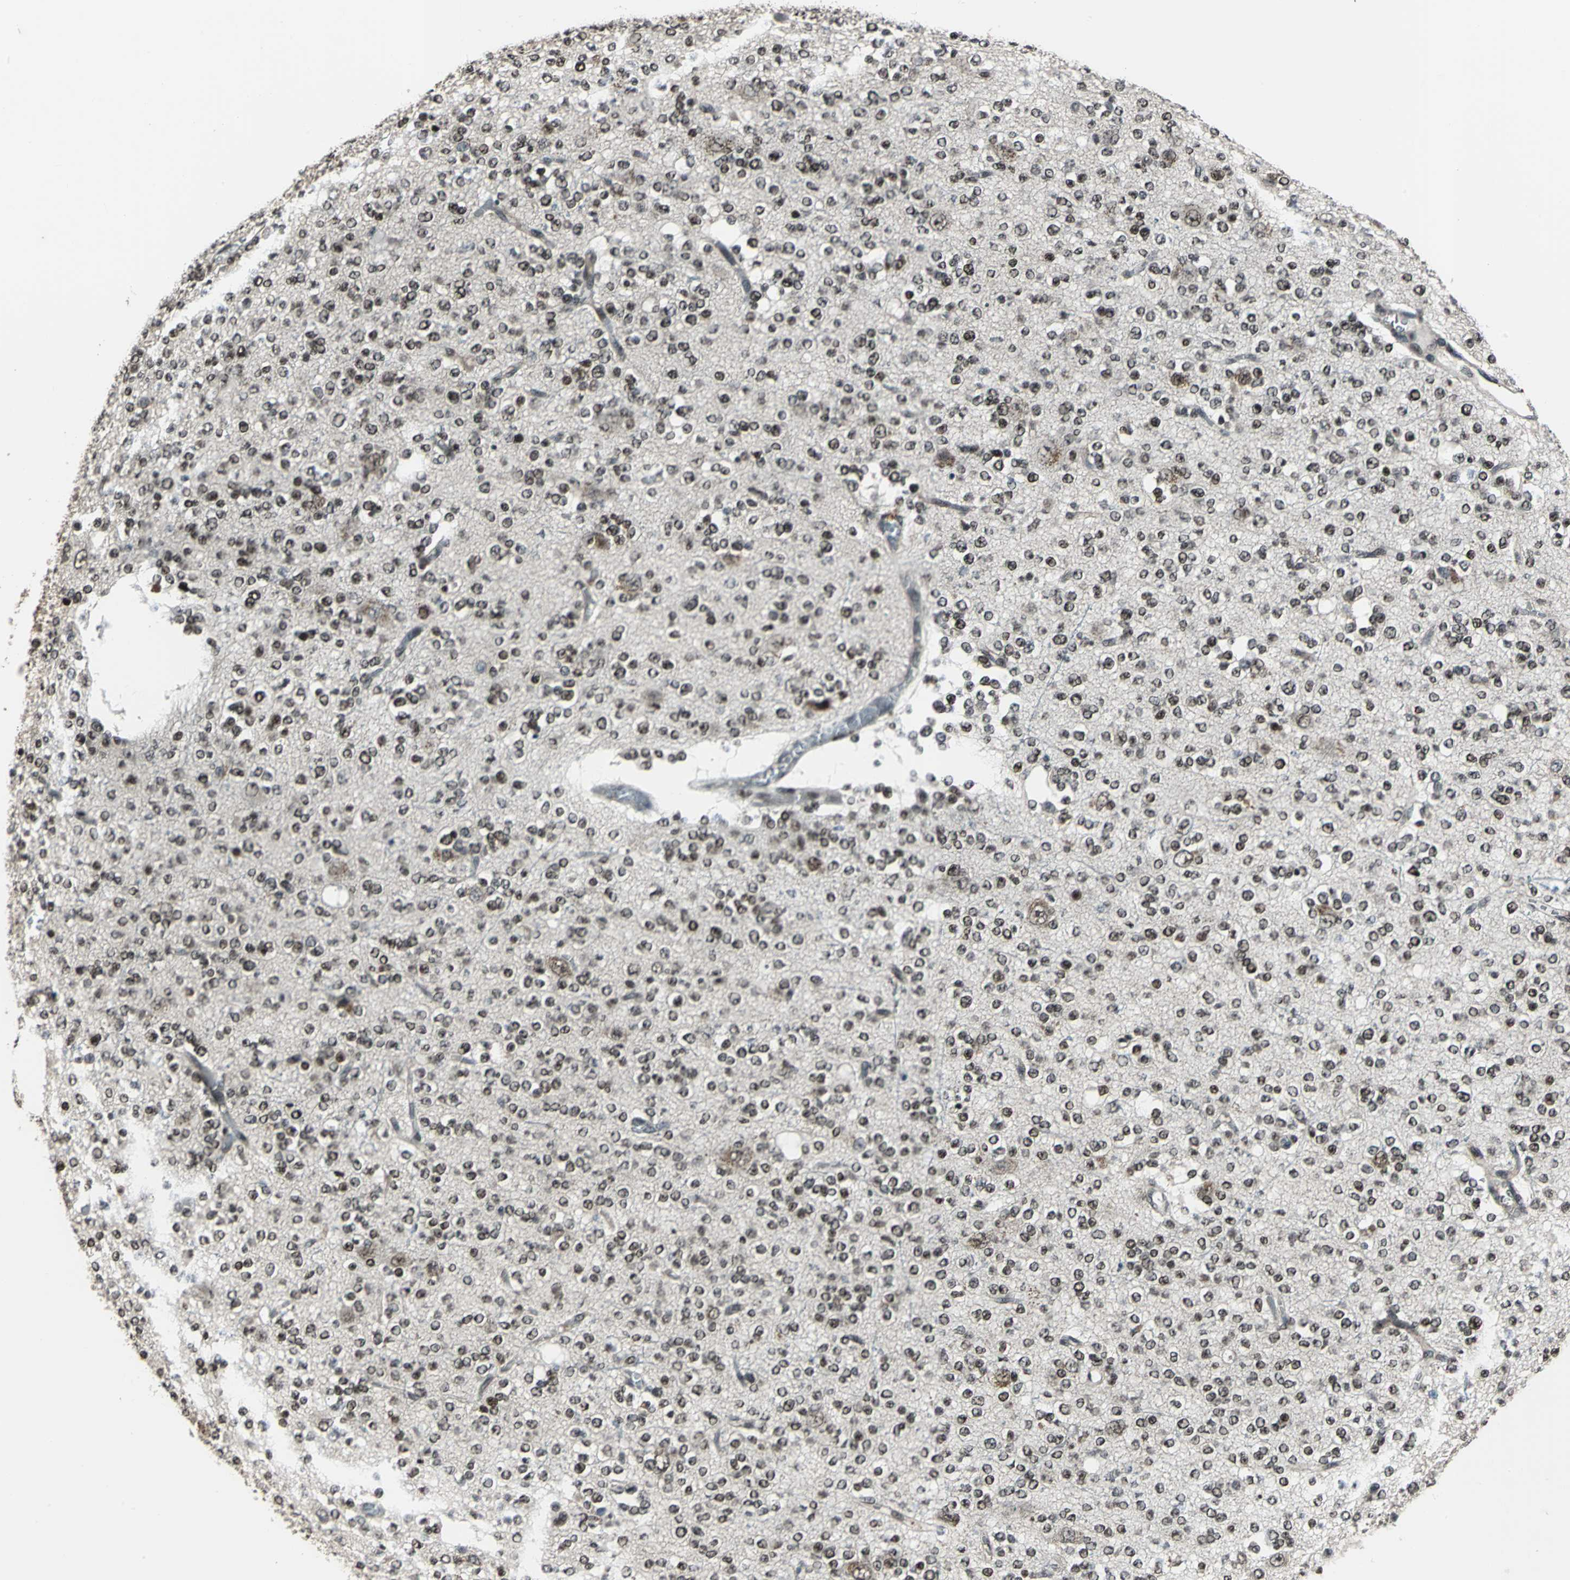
{"staining": {"intensity": "weak", "quantity": ">75%", "location": "nuclear"}, "tissue": "glioma", "cell_type": "Tumor cells", "image_type": "cancer", "snomed": [{"axis": "morphology", "description": "Glioma, malignant, Low grade"}, {"axis": "topography", "description": "Brain"}], "caption": "Malignant low-grade glioma stained with IHC exhibits weak nuclear positivity in approximately >75% of tumor cells.", "gene": "NR2C2", "patient": {"sex": "male", "age": 38}}